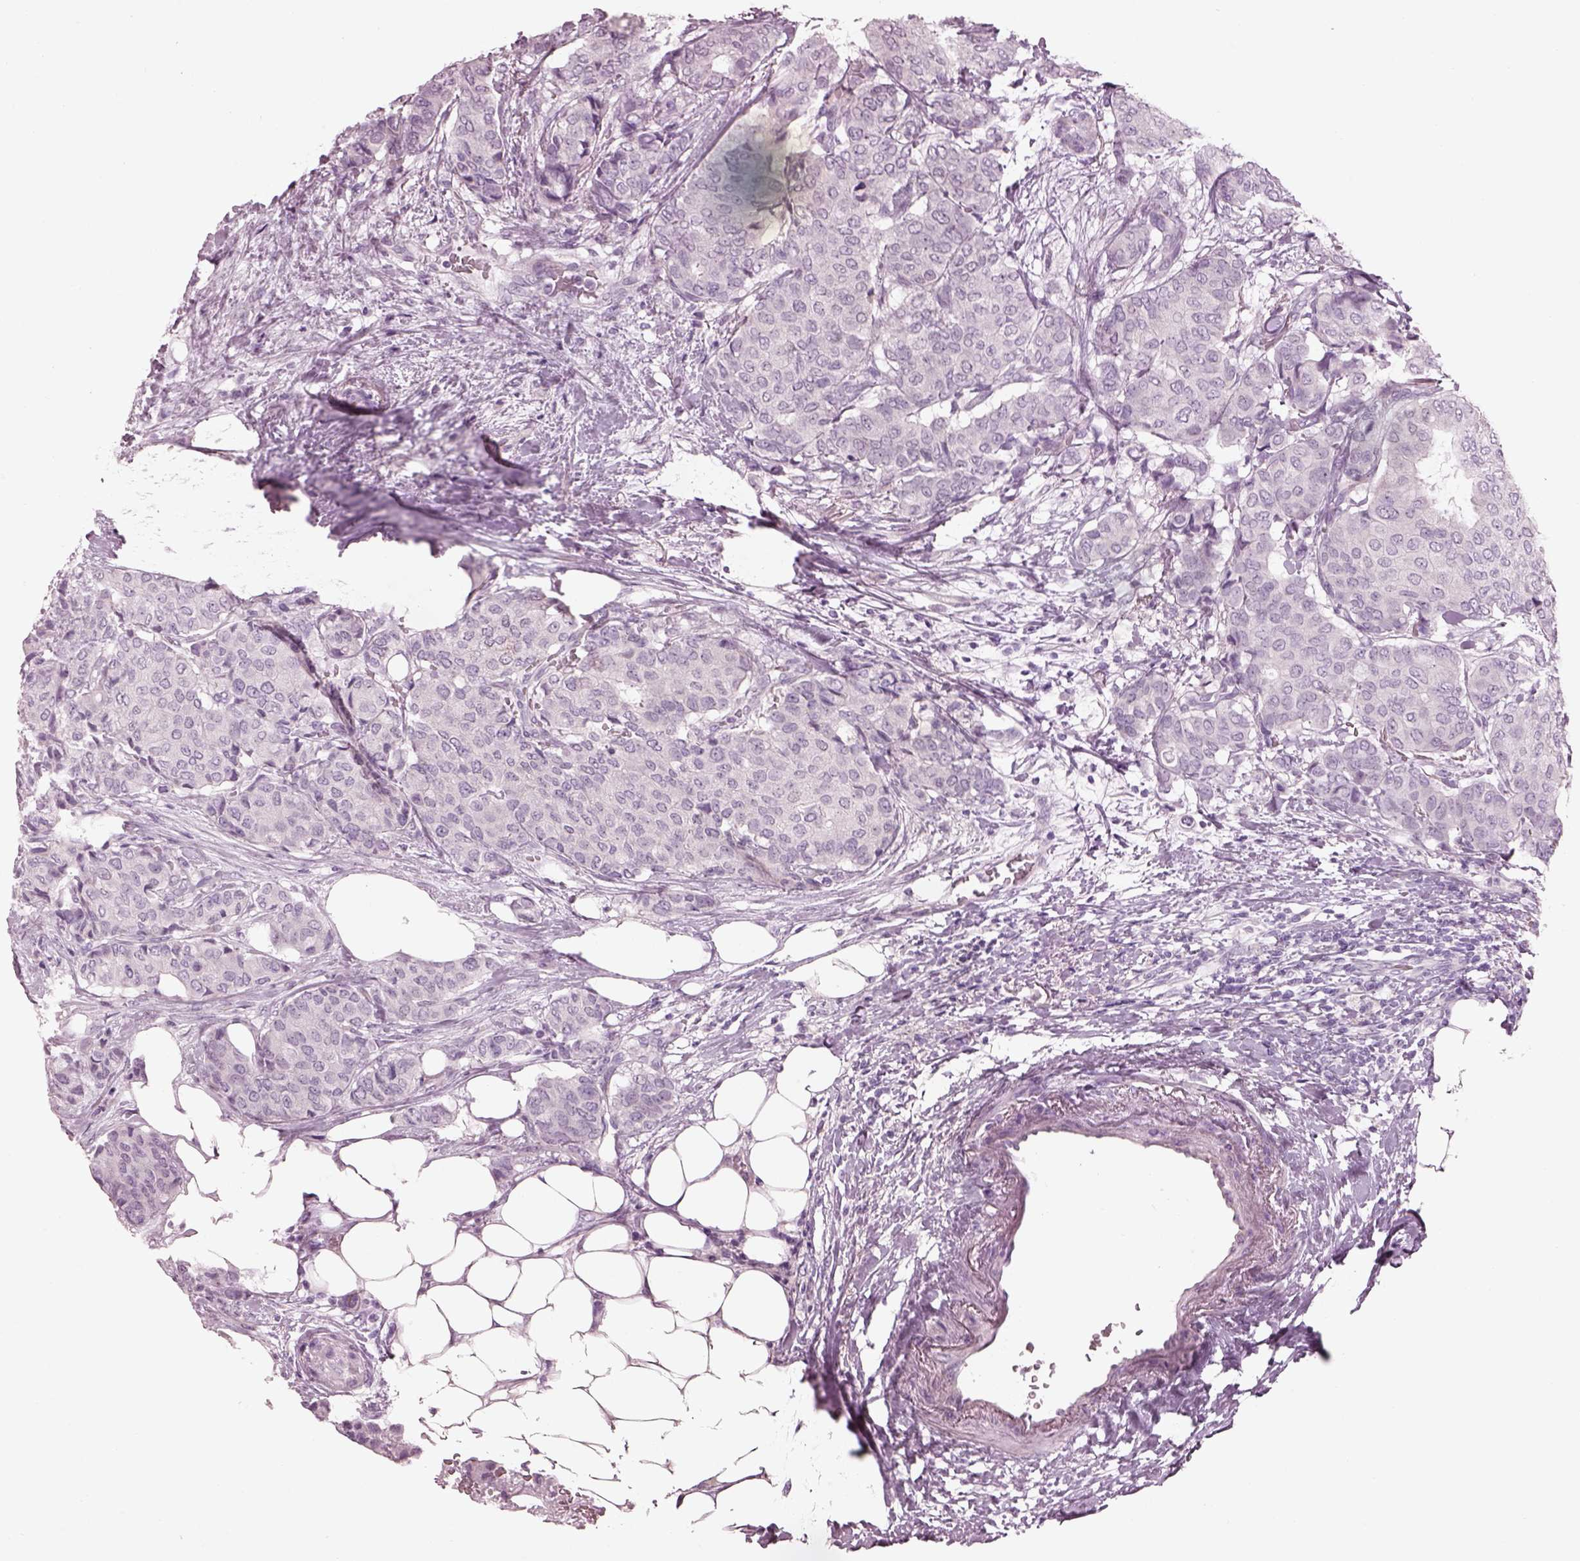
{"staining": {"intensity": "negative", "quantity": "none", "location": "none"}, "tissue": "breast cancer", "cell_type": "Tumor cells", "image_type": "cancer", "snomed": [{"axis": "morphology", "description": "Duct carcinoma"}, {"axis": "topography", "description": "Breast"}], "caption": "Immunohistochemistry (IHC) photomicrograph of human breast cancer stained for a protein (brown), which exhibits no expression in tumor cells.", "gene": "CACNG4", "patient": {"sex": "female", "age": 75}}